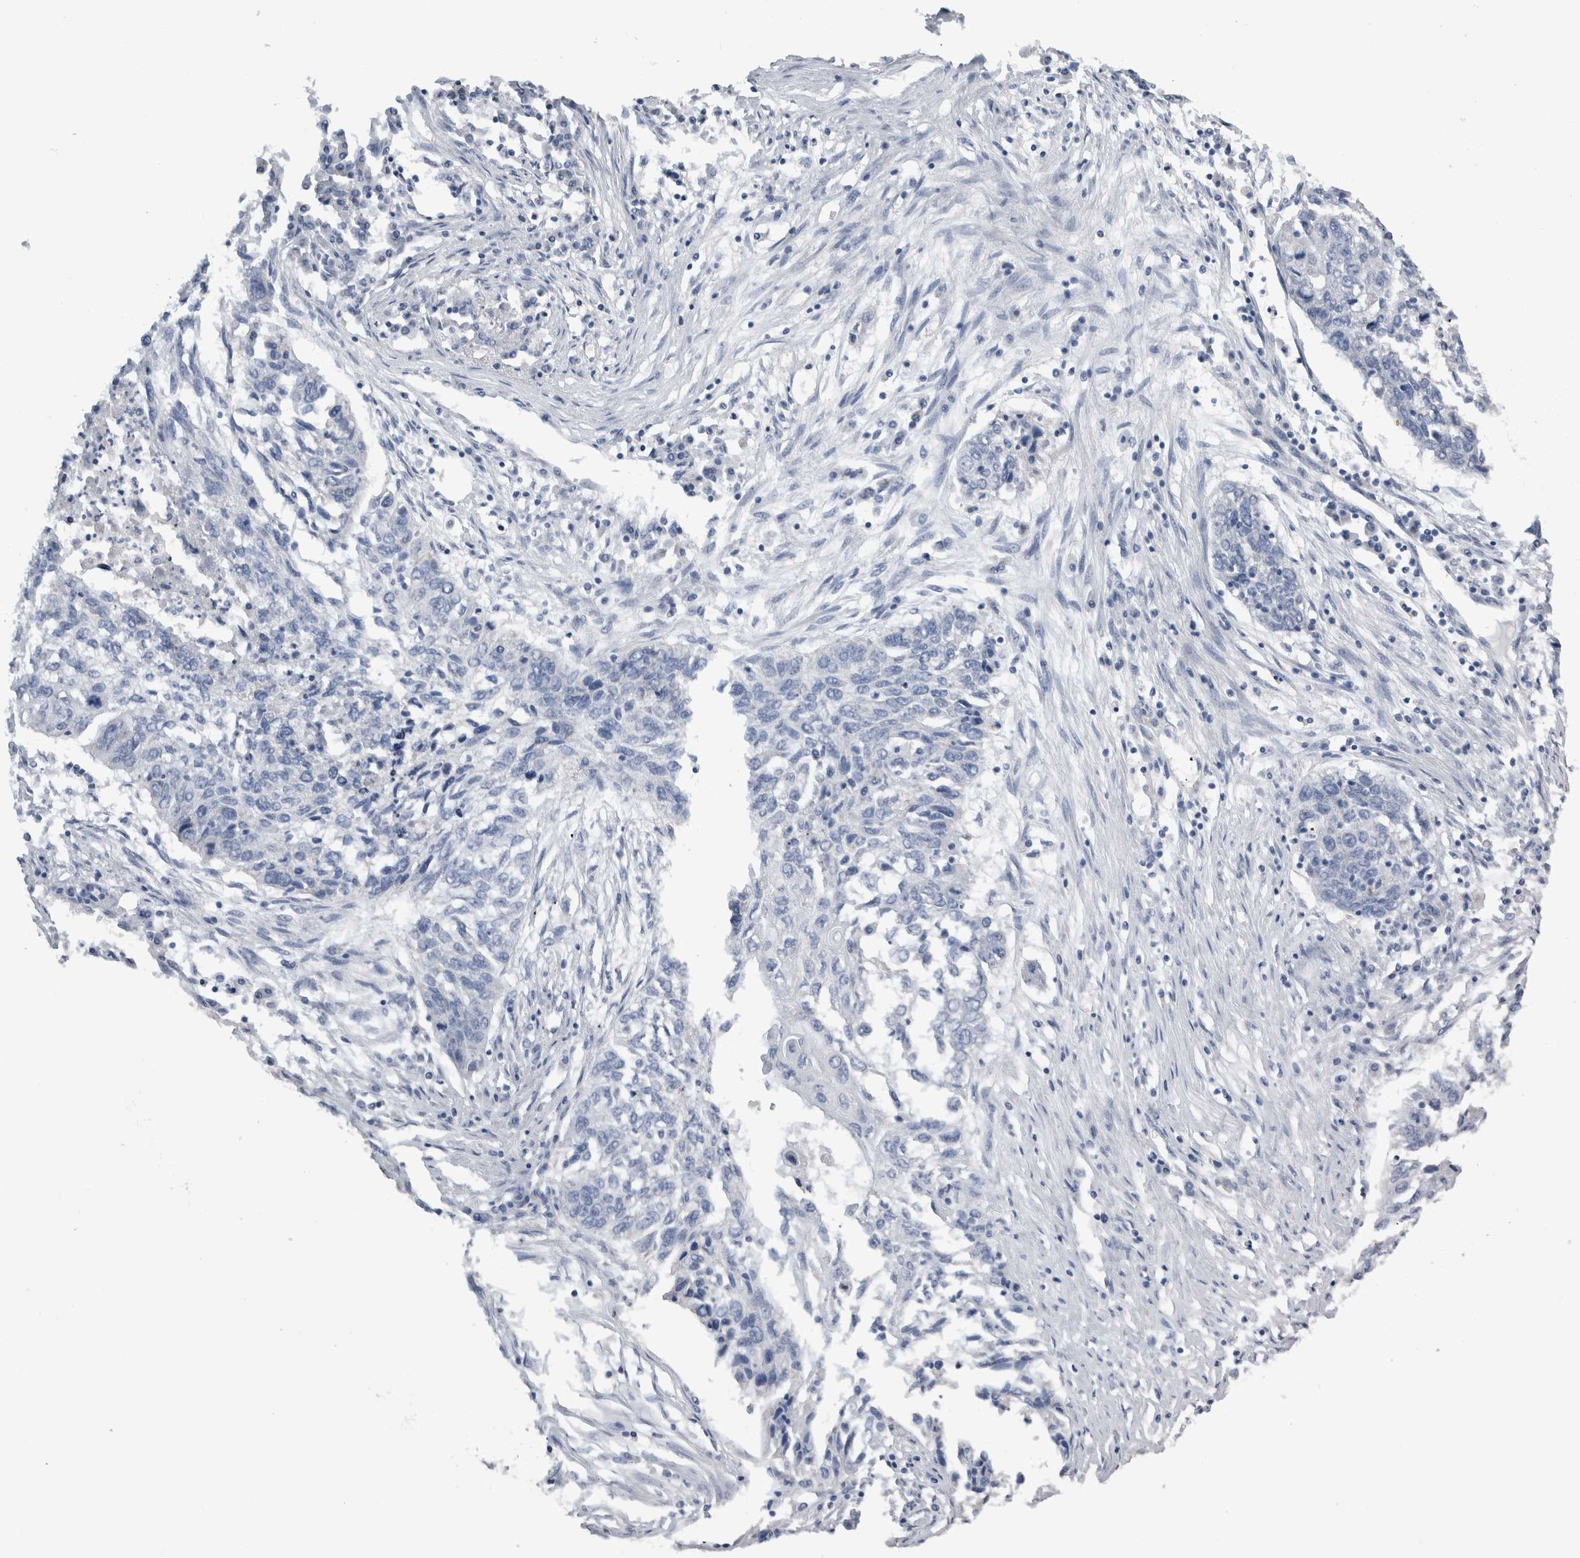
{"staining": {"intensity": "negative", "quantity": "none", "location": "none"}, "tissue": "lung cancer", "cell_type": "Tumor cells", "image_type": "cancer", "snomed": [{"axis": "morphology", "description": "Squamous cell carcinoma, NOS"}, {"axis": "topography", "description": "Lung"}], "caption": "Immunohistochemistry (IHC) histopathology image of neoplastic tissue: human lung cancer stained with DAB (3,3'-diaminobenzidine) reveals no significant protein staining in tumor cells.", "gene": "DHRS4", "patient": {"sex": "female", "age": 63}}